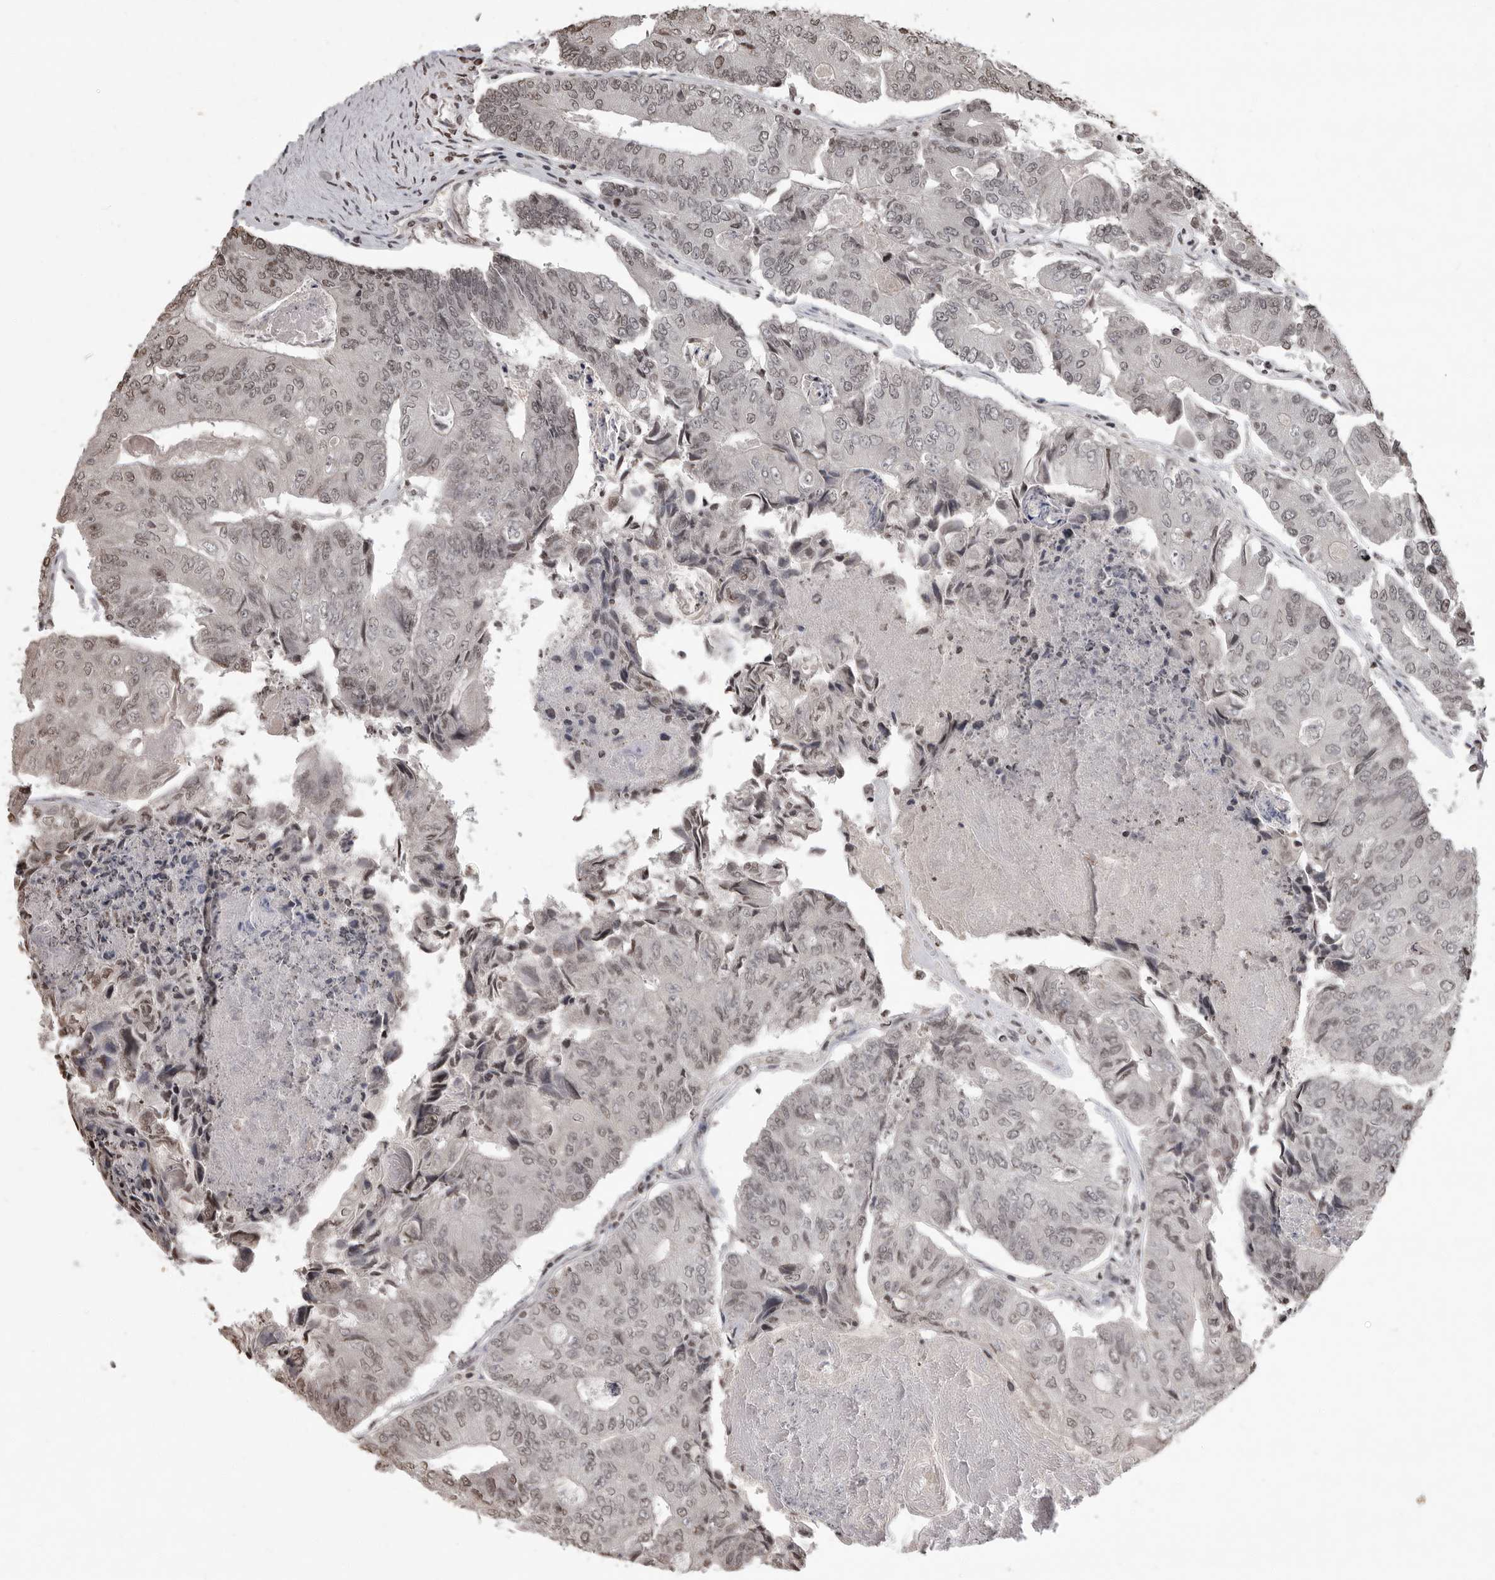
{"staining": {"intensity": "weak", "quantity": "25%-75%", "location": "nuclear"}, "tissue": "colorectal cancer", "cell_type": "Tumor cells", "image_type": "cancer", "snomed": [{"axis": "morphology", "description": "Adenocarcinoma, NOS"}, {"axis": "topography", "description": "Colon"}], "caption": "This histopathology image exhibits colorectal adenocarcinoma stained with IHC to label a protein in brown. The nuclear of tumor cells show weak positivity for the protein. Nuclei are counter-stained blue.", "gene": "WDR45", "patient": {"sex": "female", "age": 67}}